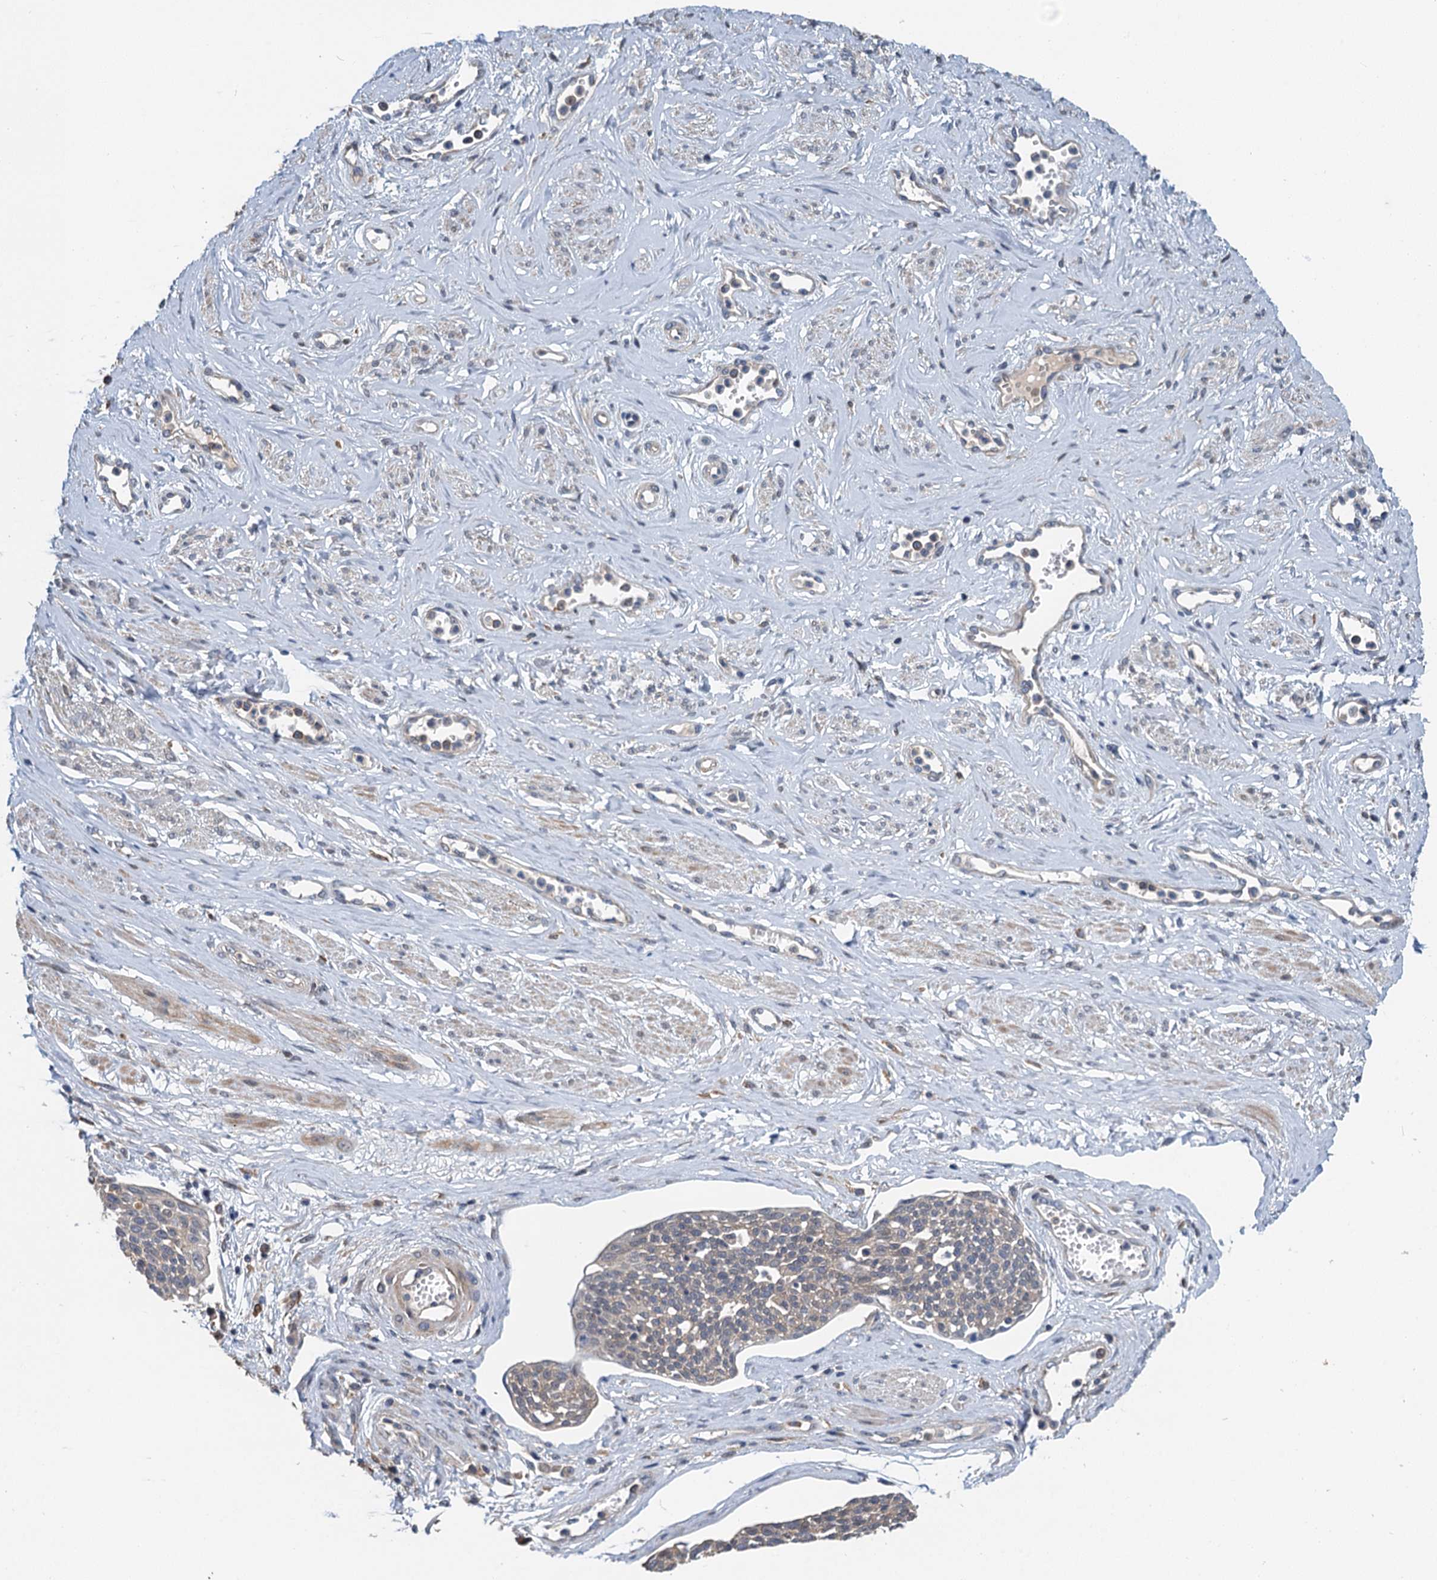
{"staining": {"intensity": "weak", "quantity": "<25%", "location": "cytoplasmic/membranous"}, "tissue": "cervical cancer", "cell_type": "Tumor cells", "image_type": "cancer", "snomed": [{"axis": "morphology", "description": "Squamous cell carcinoma, NOS"}, {"axis": "topography", "description": "Cervix"}], "caption": "Tumor cells are negative for brown protein staining in cervical cancer.", "gene": "ZNF606", "patient": {"sex": "female", "age": 34}}